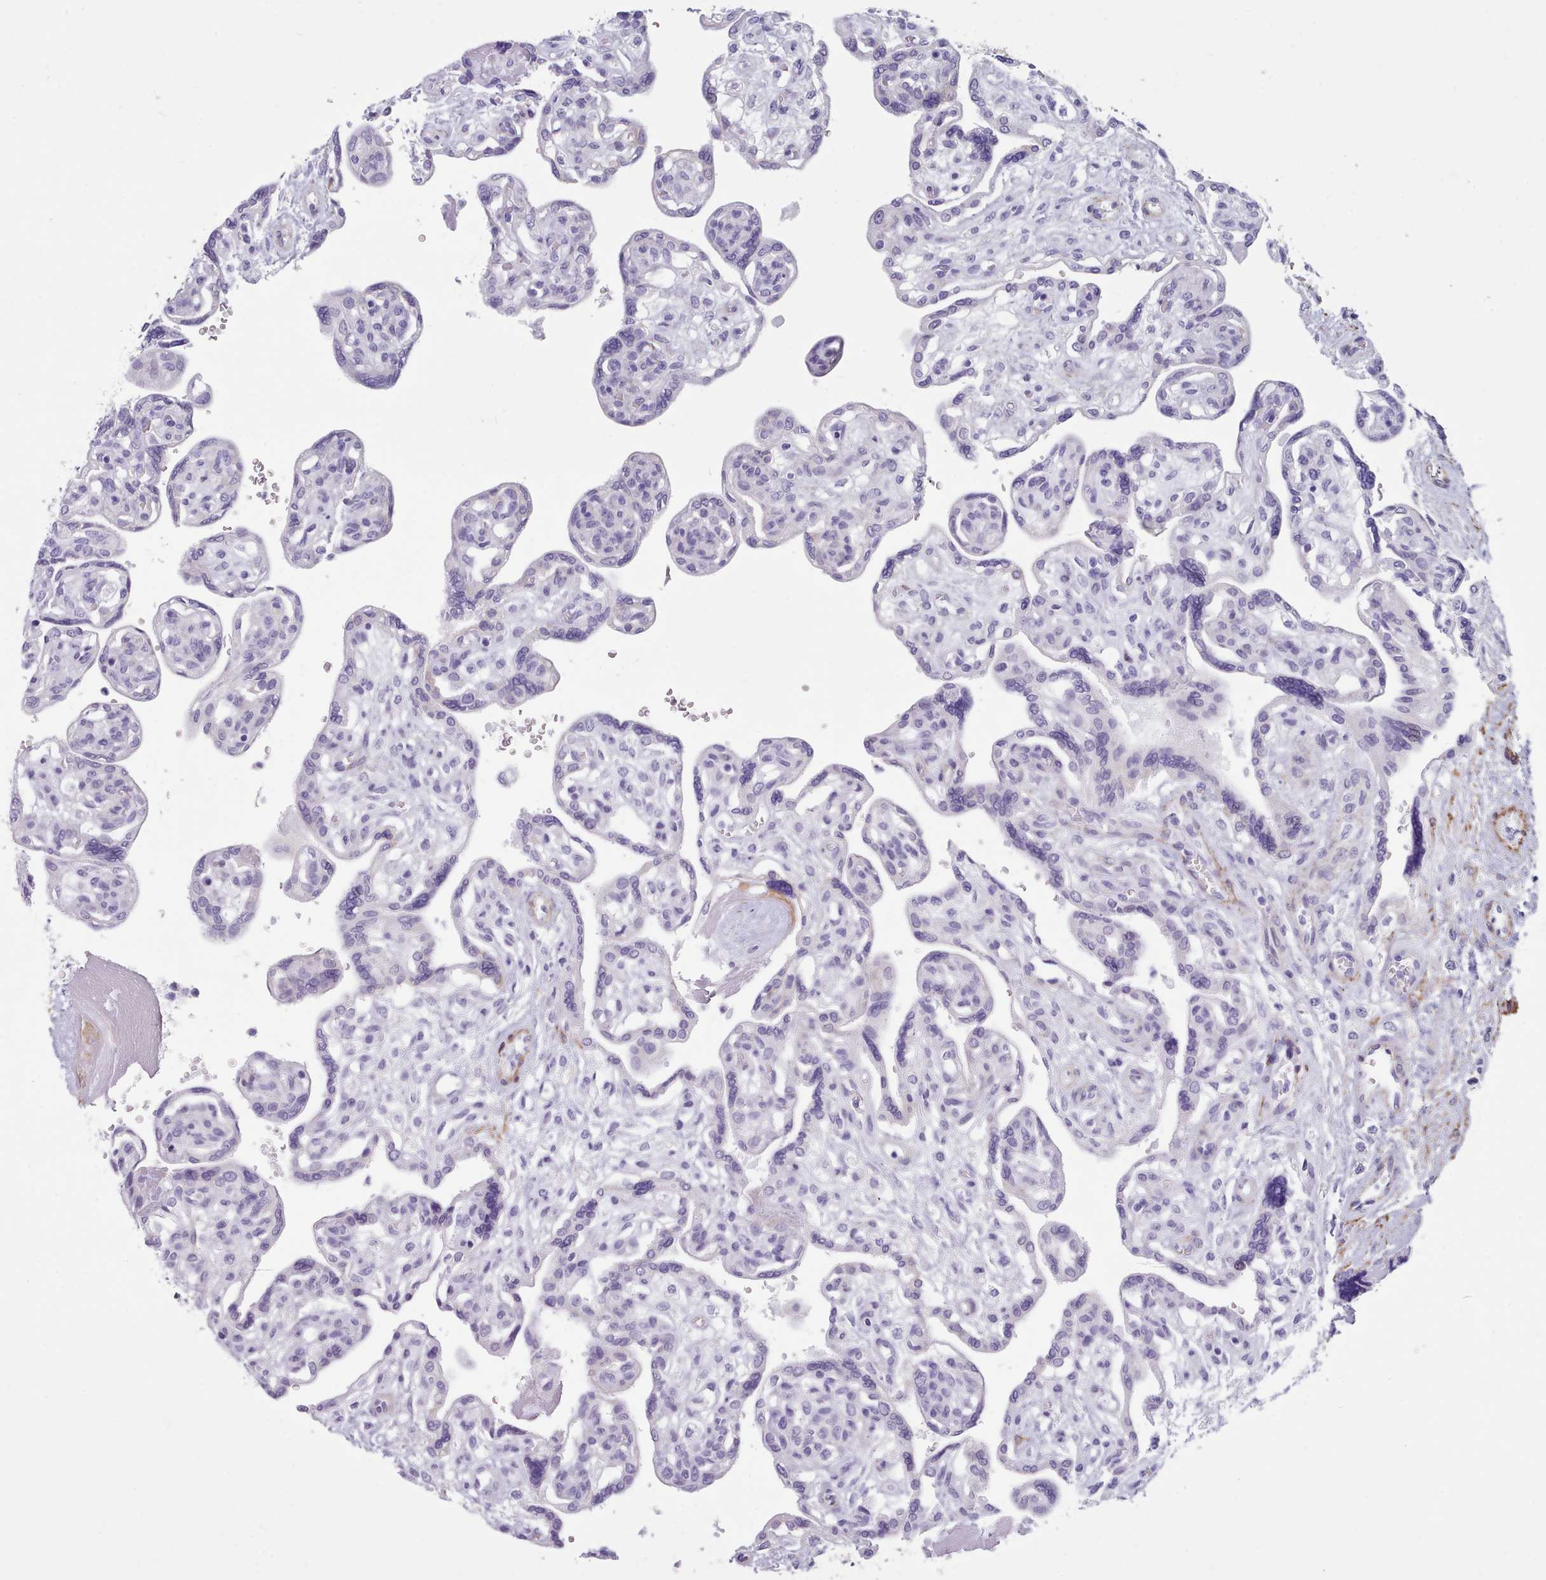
{"staining": {"intensity": "moderate", "quantity": "25%-75%", "location": "cytoplasmic/membranous"}, "tissue": "placenta", "cell_type": "Decidual cells", "image_type": "normal", "snomed": [{"axis": "morphology", "description": "Normal tissue, NOS"}, {"axis": "topography", "description": "Placenta"}], "caption": "Immunohistochemical staining of normal placenta displays 25%-75% levels of moderate cytoplasmic/membranous protein positivity in approximately 25%-75% of decidual cells.", "gene": "FPGS", "patient": {"sex": "female", "age": 39}}